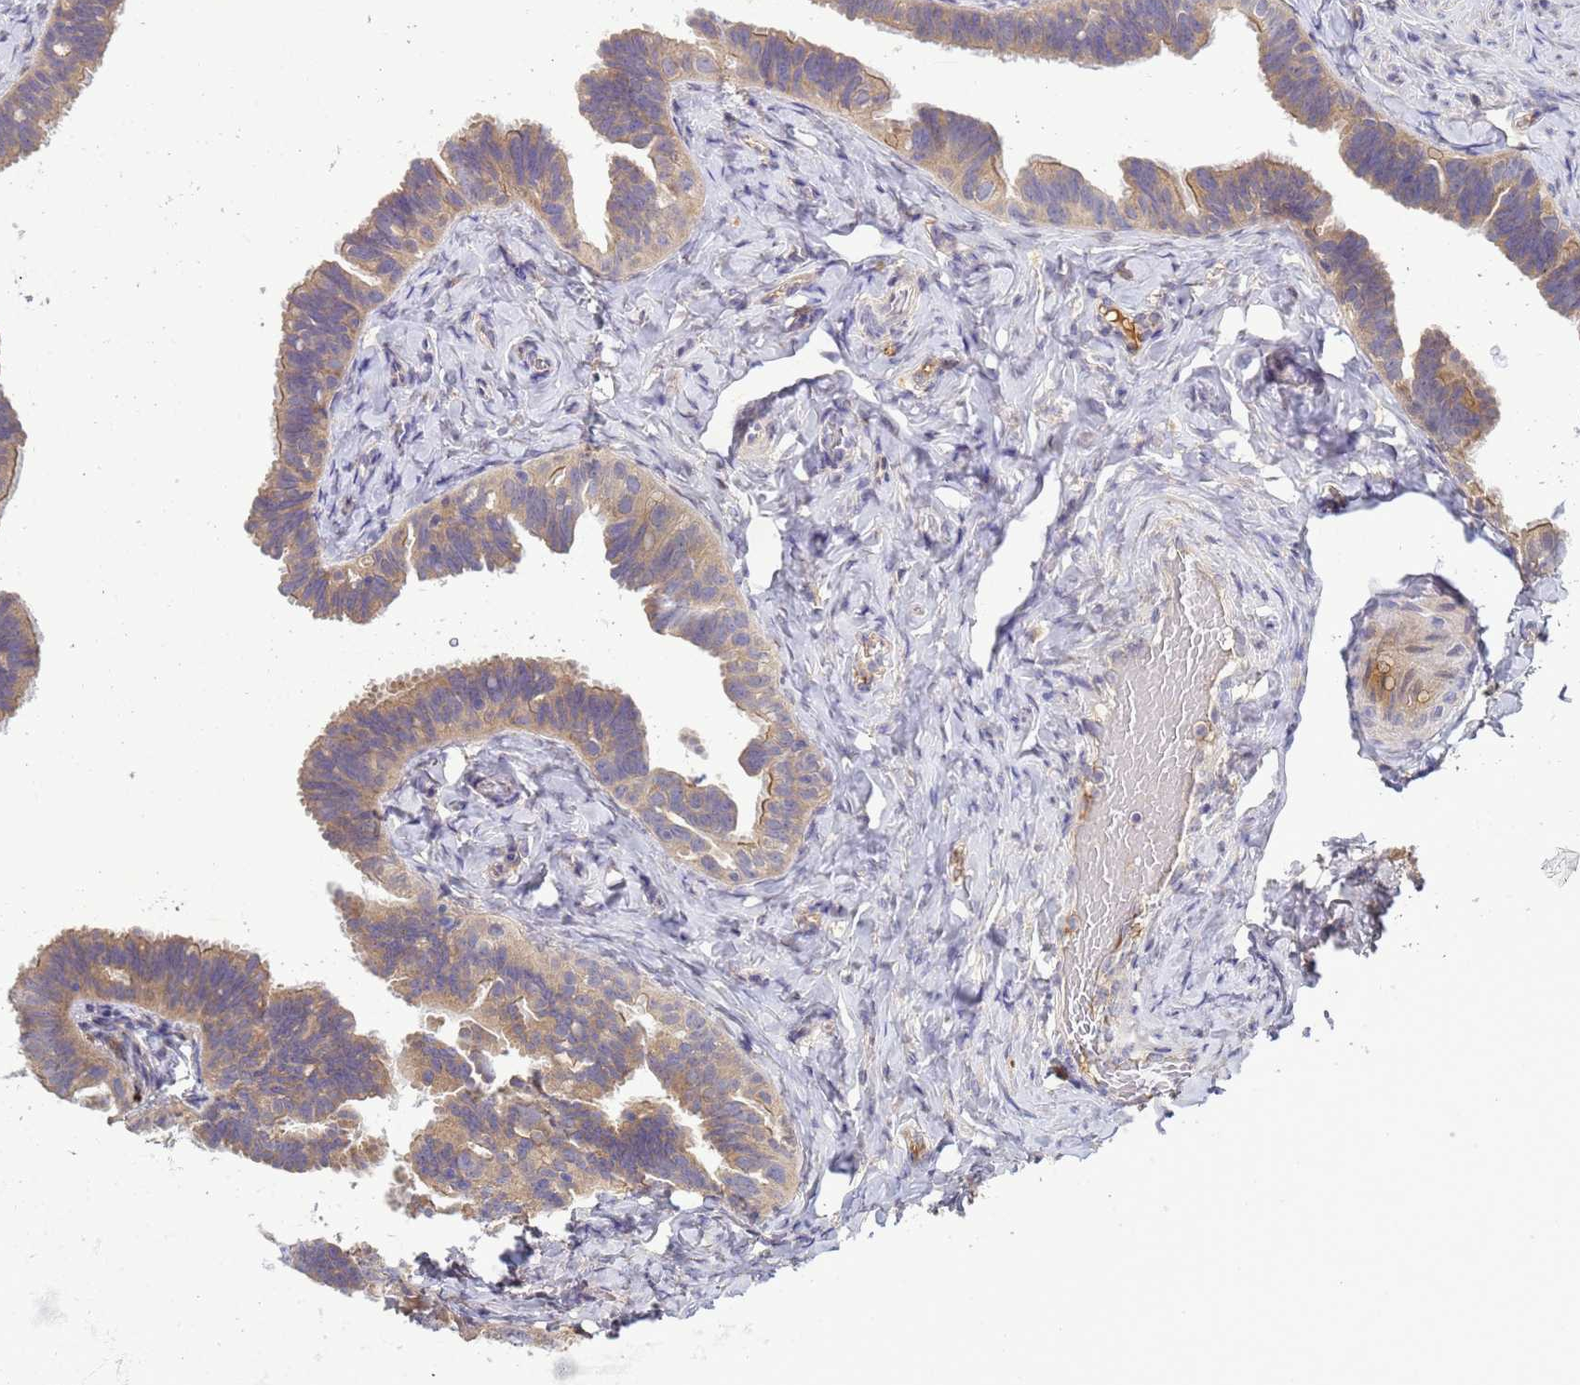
{"staining": {"intensity": "weak", "quantity": "25%-75%", "location": "cytoplasmic/membranous"}, "tissue": "fallopian tube", "cell_type": "Glandular cells", "image_type": "normal", "snomed": [{"axis": "morphology", "description": "Normal tissue, NOS"}, {"axis": "topography", "description": "Fallopian tube"}], "caption": "Fallopian tube stained for a protein (brown) displays weak cytoplasmic/membranous positive expression in approximately 25%-75% of glandular cells.", "gene": "TMEM74B", "patient": {"sex": "female", "age": 65}}